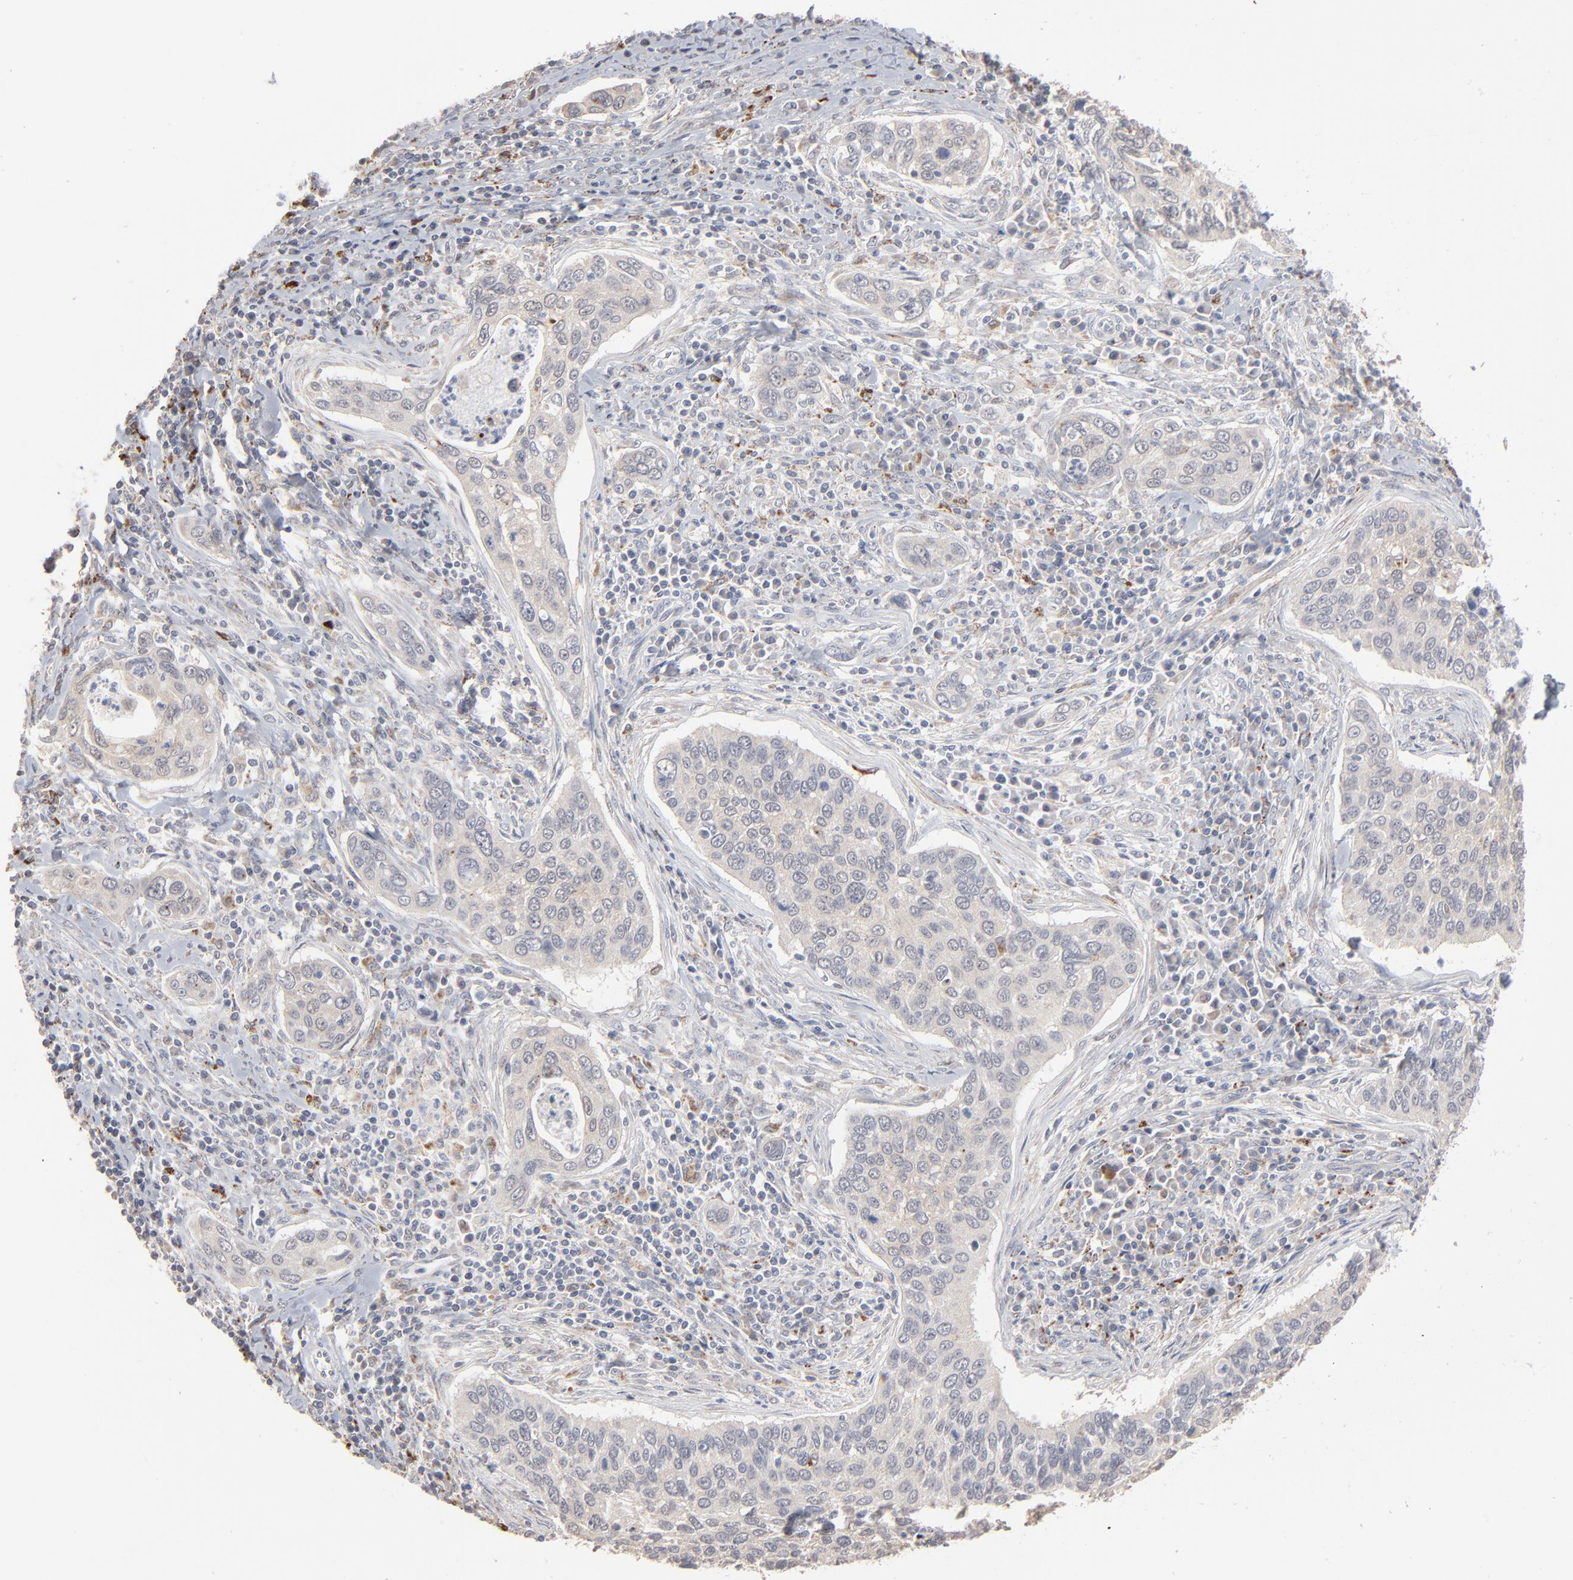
{"staining": {"intensity": "negative", "quantity": "none", "location": "none"}, "tissue": "cervical cancer", "cell_type": "Tumor cells", "image_type": "cancer", "snomed": [{"axis": "morphology", "description": "Squamous cell carcinoma, NOS"}, {"axis": "topography", "description": "Cervix"}], "caption": "This is an immunohistochemistry (IHC) histopathology image of cervical cancer (squamous cell carcinoma). There is no positivity in tumor cells.", "gene": "POMT2", "patient": {"sex": "female", "age": 53}}